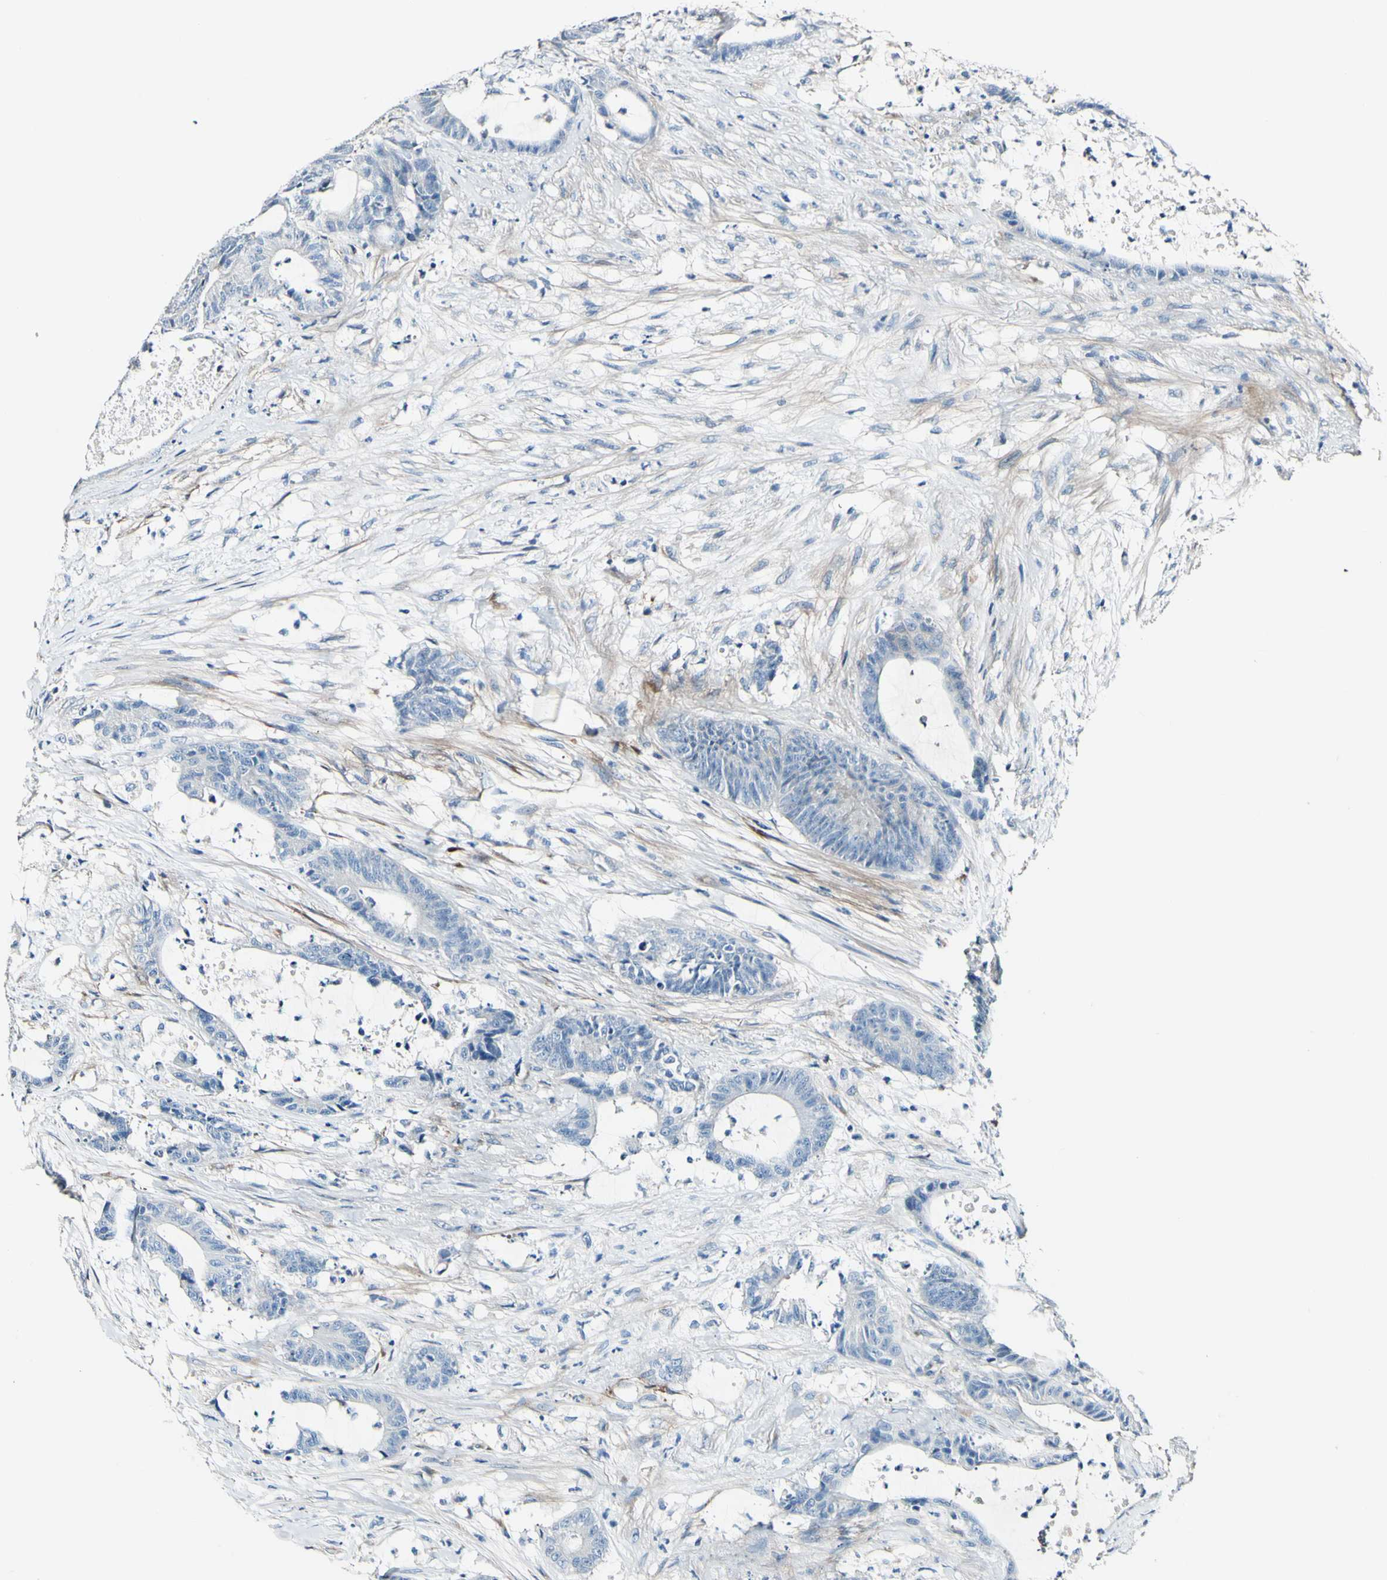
{"staining": {"intensity": "negative", "quantity": "none", "location": "none"}, "tissue": "colorectal cancer", "cell_type": "Tumor cells", "image_type": "cancer", "snomed": [{"axis": "morphology", "description": "Adenocarcinoma, NOS"}, {"axis": "topography", "description": "Colon"}], "caption": "A histopathology image of colorectal cancer (adenocarcinoma) stained for a protein shows no brown staining in tumor cells.", "gene": "COL6A3", "patient": {"sex": "female", "age": 84}}